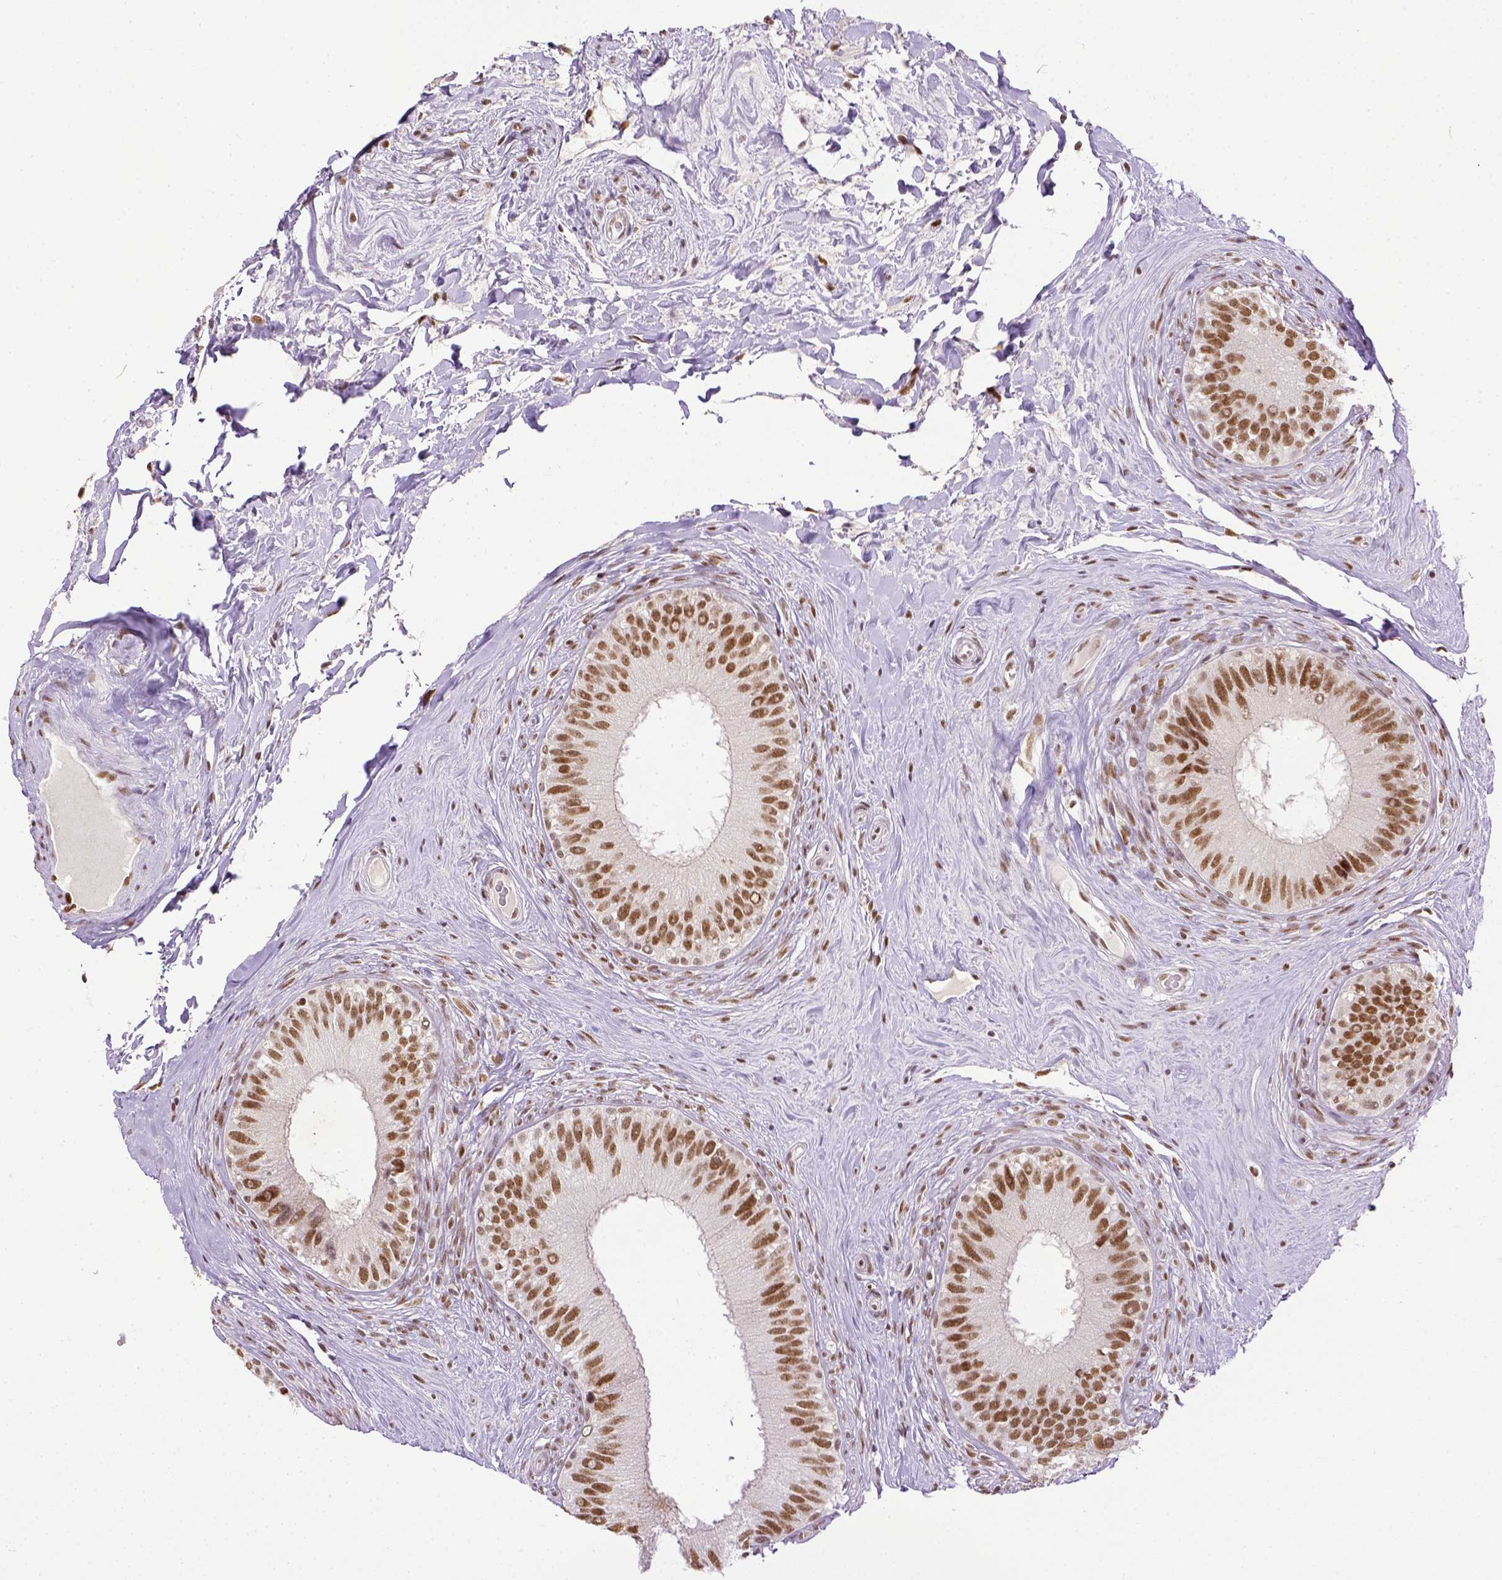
{"staining": {"intensity": "moderate", "quantity": ">75%", "location": "nuclear"}, "tissue": "epididymis", "cell_type": "Glandular cells", "image_type": "normal", "snomed": [{"axis": "morphology", "description": "Normal tissue, NOS"}, {"axis": "topography", "description": "Epididymis"}], "caption": "Glandular cells show medium levels of moderate nuclear expression in about >75% of cells in benign human epididymis.", "gene": "ERCC1", "patient": {"sex": "male", "age": 59}}